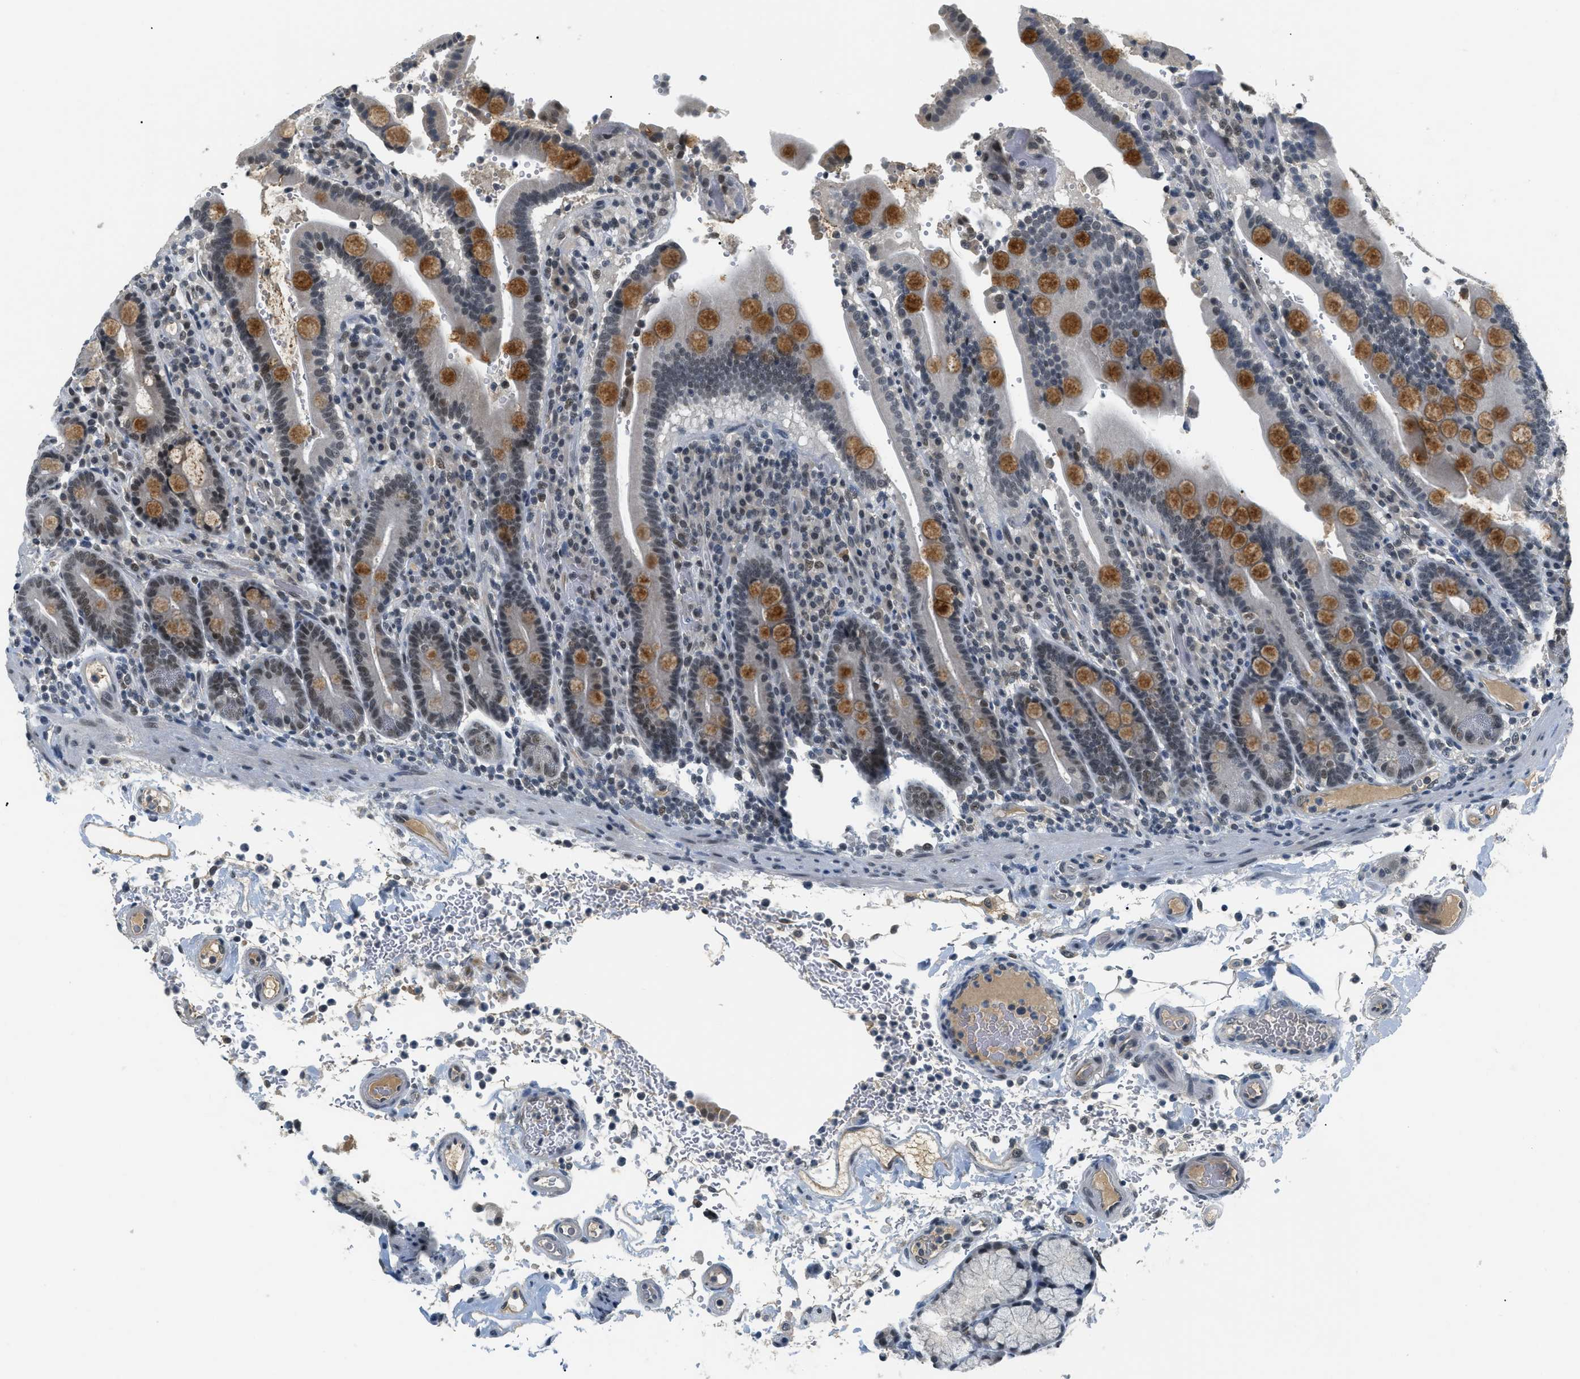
{"staining": {"intensity": "moderate", "quantity": "<25%", "location": "cytoplasmic/membranous"}, "tissue": "duodenum", "cell_type": "Glandular cells", "image_type": "normal", "snomed": [{"axis": "morphology", "description": "Normal tissue, NOS"}, {"axis": "topography", "description": "Small intestine, NOS"}], "caption": "An immunohistochemistry (IHC) photomicrograph of normal tissue is shown. Protein staining in brown shows moderate cytoplasmic/membranous positivity in duodenum within glandular cells.", "gene": "MZF1", "patient": {"sex": "female", "age": 71}}